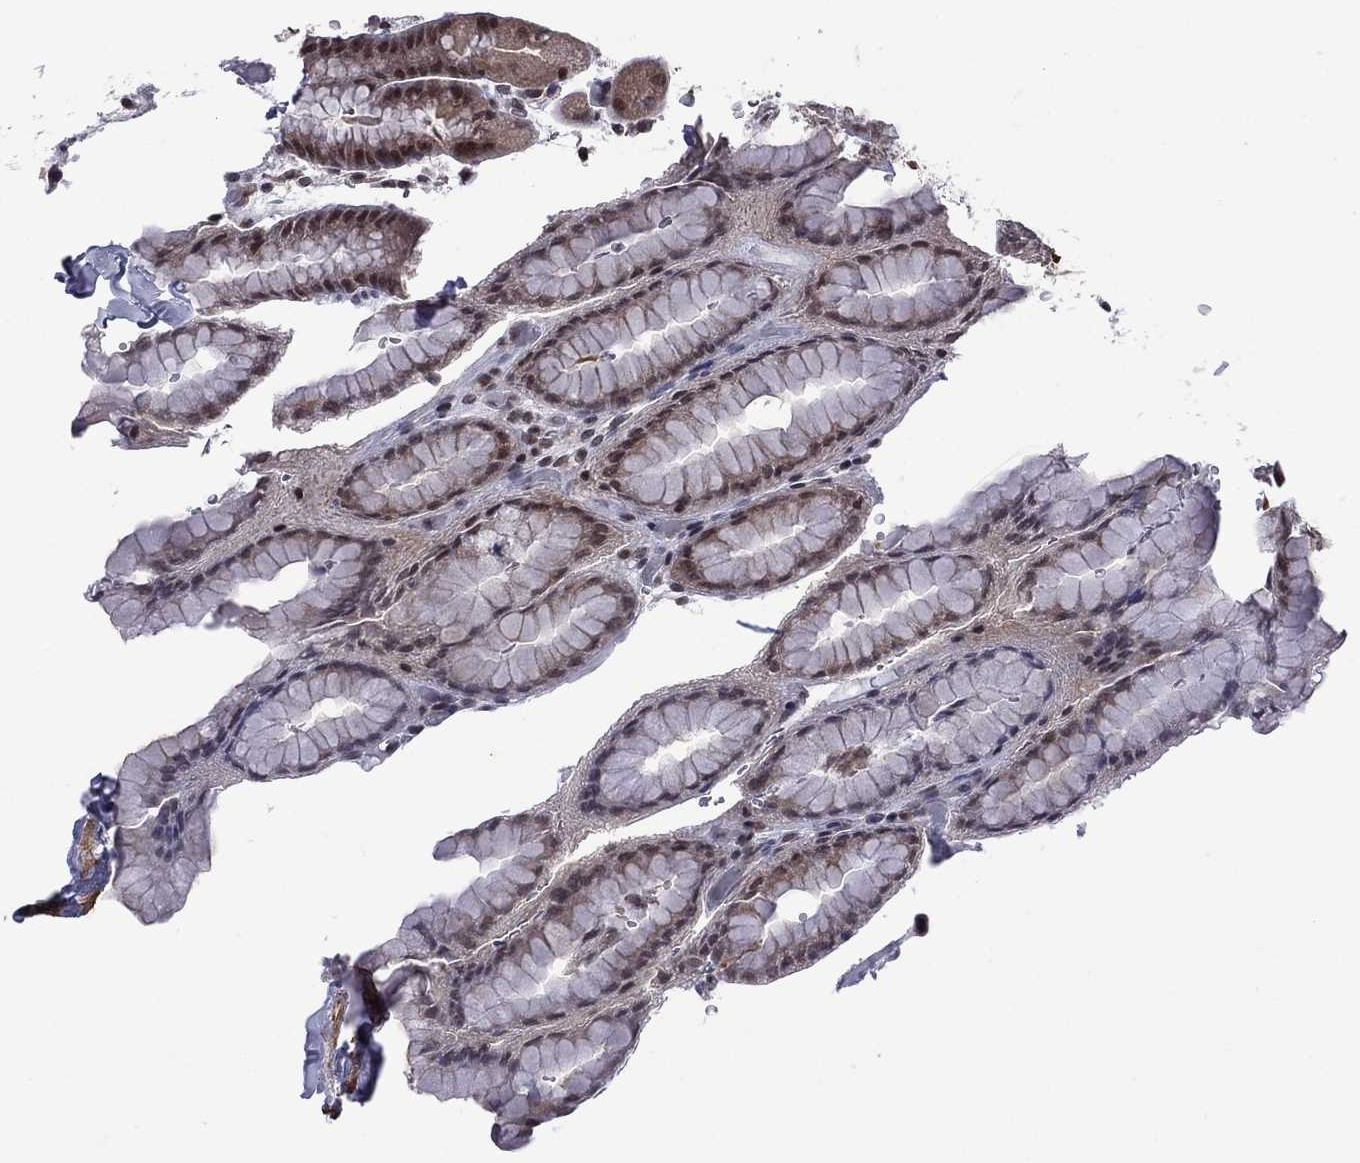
{"staining": {"intensity": "moderate", "quantity": "<25%", "location": "cytoplasmic/membranous,nuclear"}, "tissue": "stomach", "cell_type": "Glandular cells", "image_type": "normal", "snomed": [{"axis": "morphology", "description": "Normal tissue, NOS"}, {"axis": "topography", "description": "Stomach, upper"}, {"axis": "topography", "description": "Stomach"}, {"axis": "topography", "description": "Stomach, lower"}], "caption": "Immunohistochemistry image of normal human stomach stained for a protein (brown), which shows low levels of moderate cytoplasmic/membranous,nuclear expression in approximately <25% of glandular cells.", "gene": "BRF1", "patient": {"sex": "male", "age": 62}}